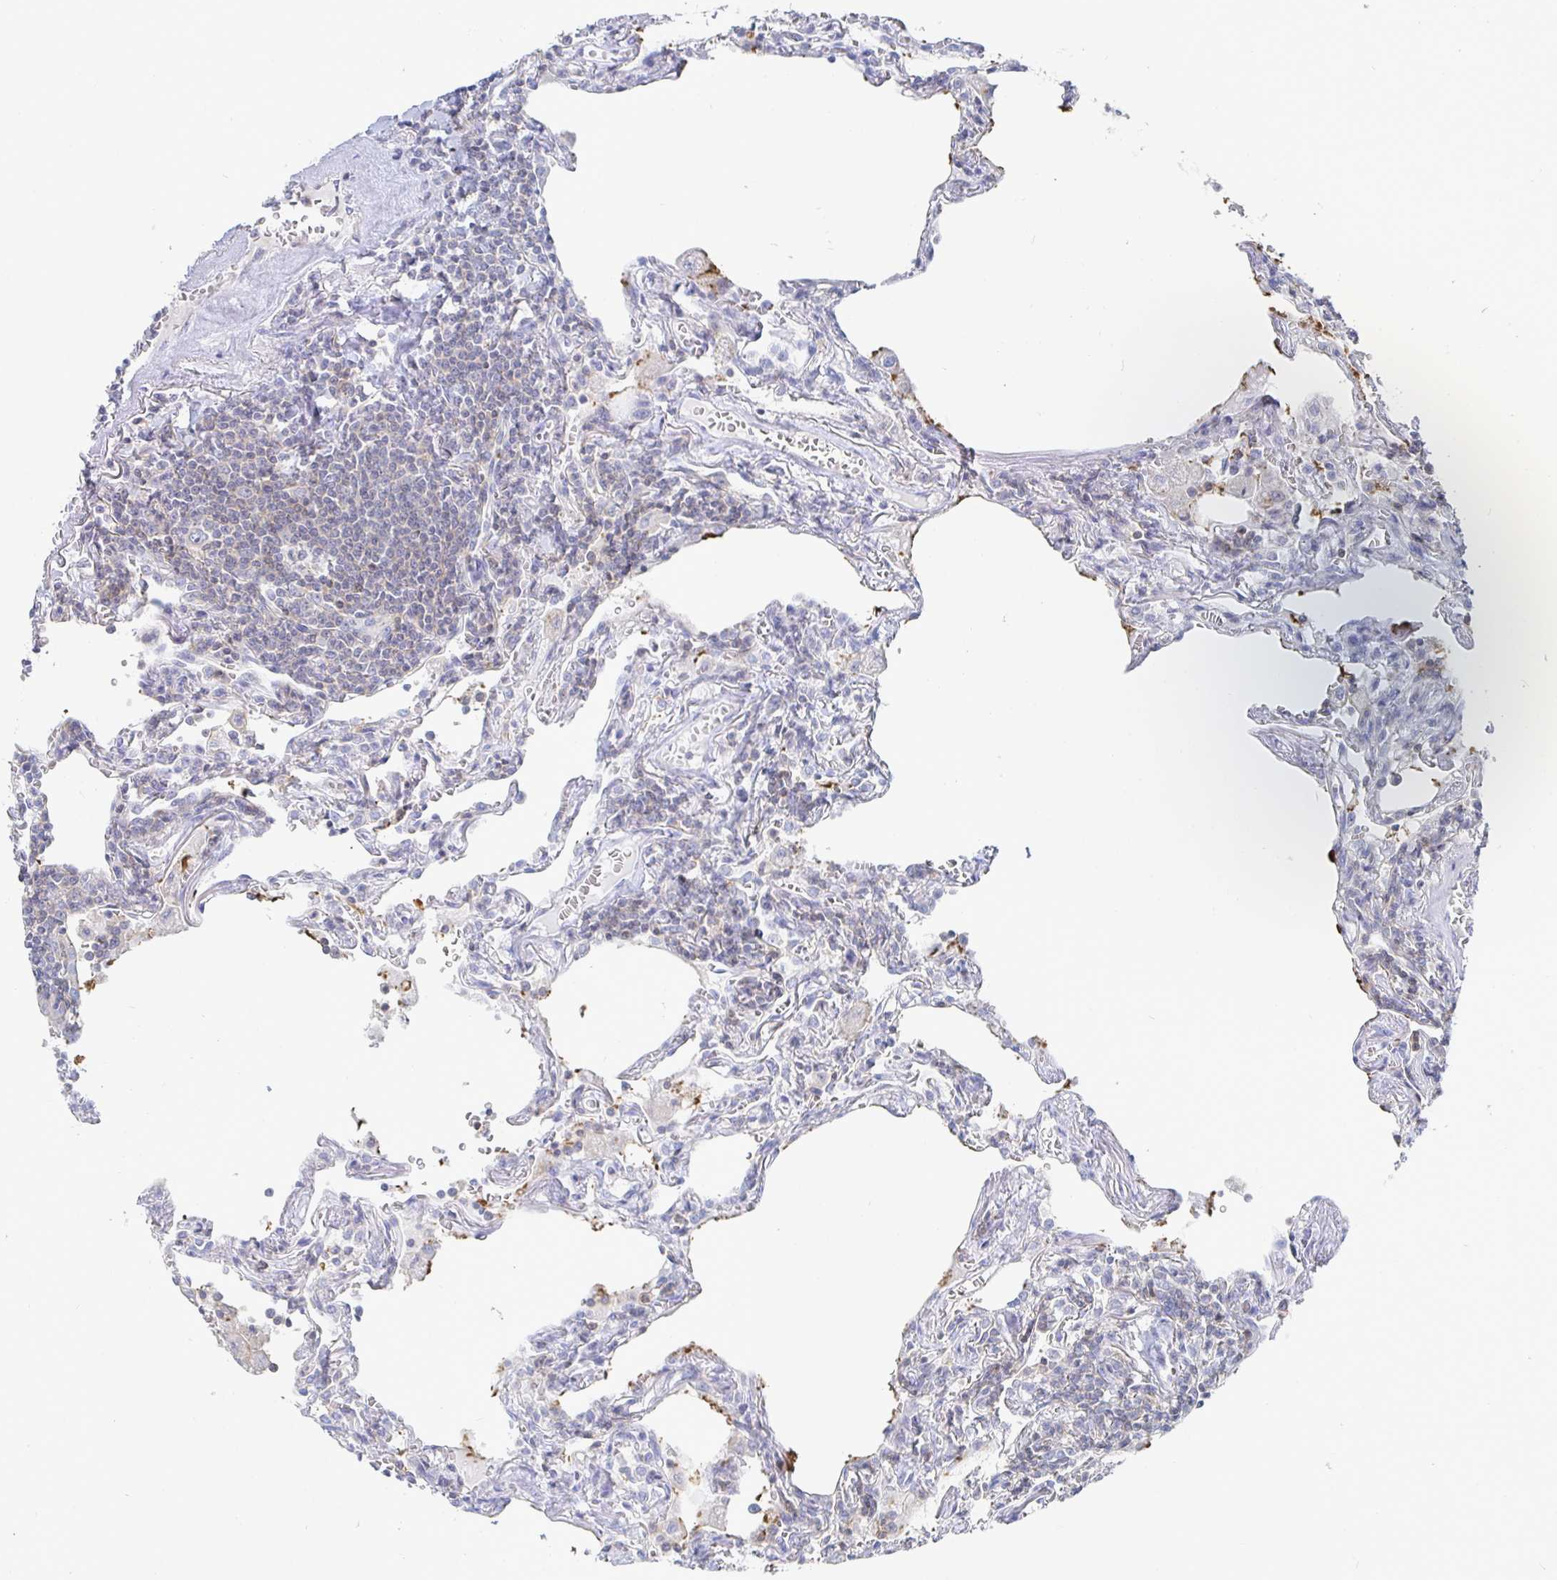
{"staining": {"intensity": "negative", "quantity": "none", "location": "none"}, "tissue": "lymphoma", "cell_type": "Tumor cells", "image_type": "cancer", "snomed": [{"axis": "morphology", "description": "Malignant lymphoma, non-Hodgkin's type, Low grade"}, {"axis": "topography", "description": "Lung"}], "caption": "This is a image of immunohistochemistry (IHC) staining of malignant lymphoma, non-Hodgkin's type (low-grade), which shows no expression in tumor cells. (Brightfield microscopy of DAB IHC at high magnification).", "gene": "PIK3CD", "patient": {"sex": "female", "age": 71}}